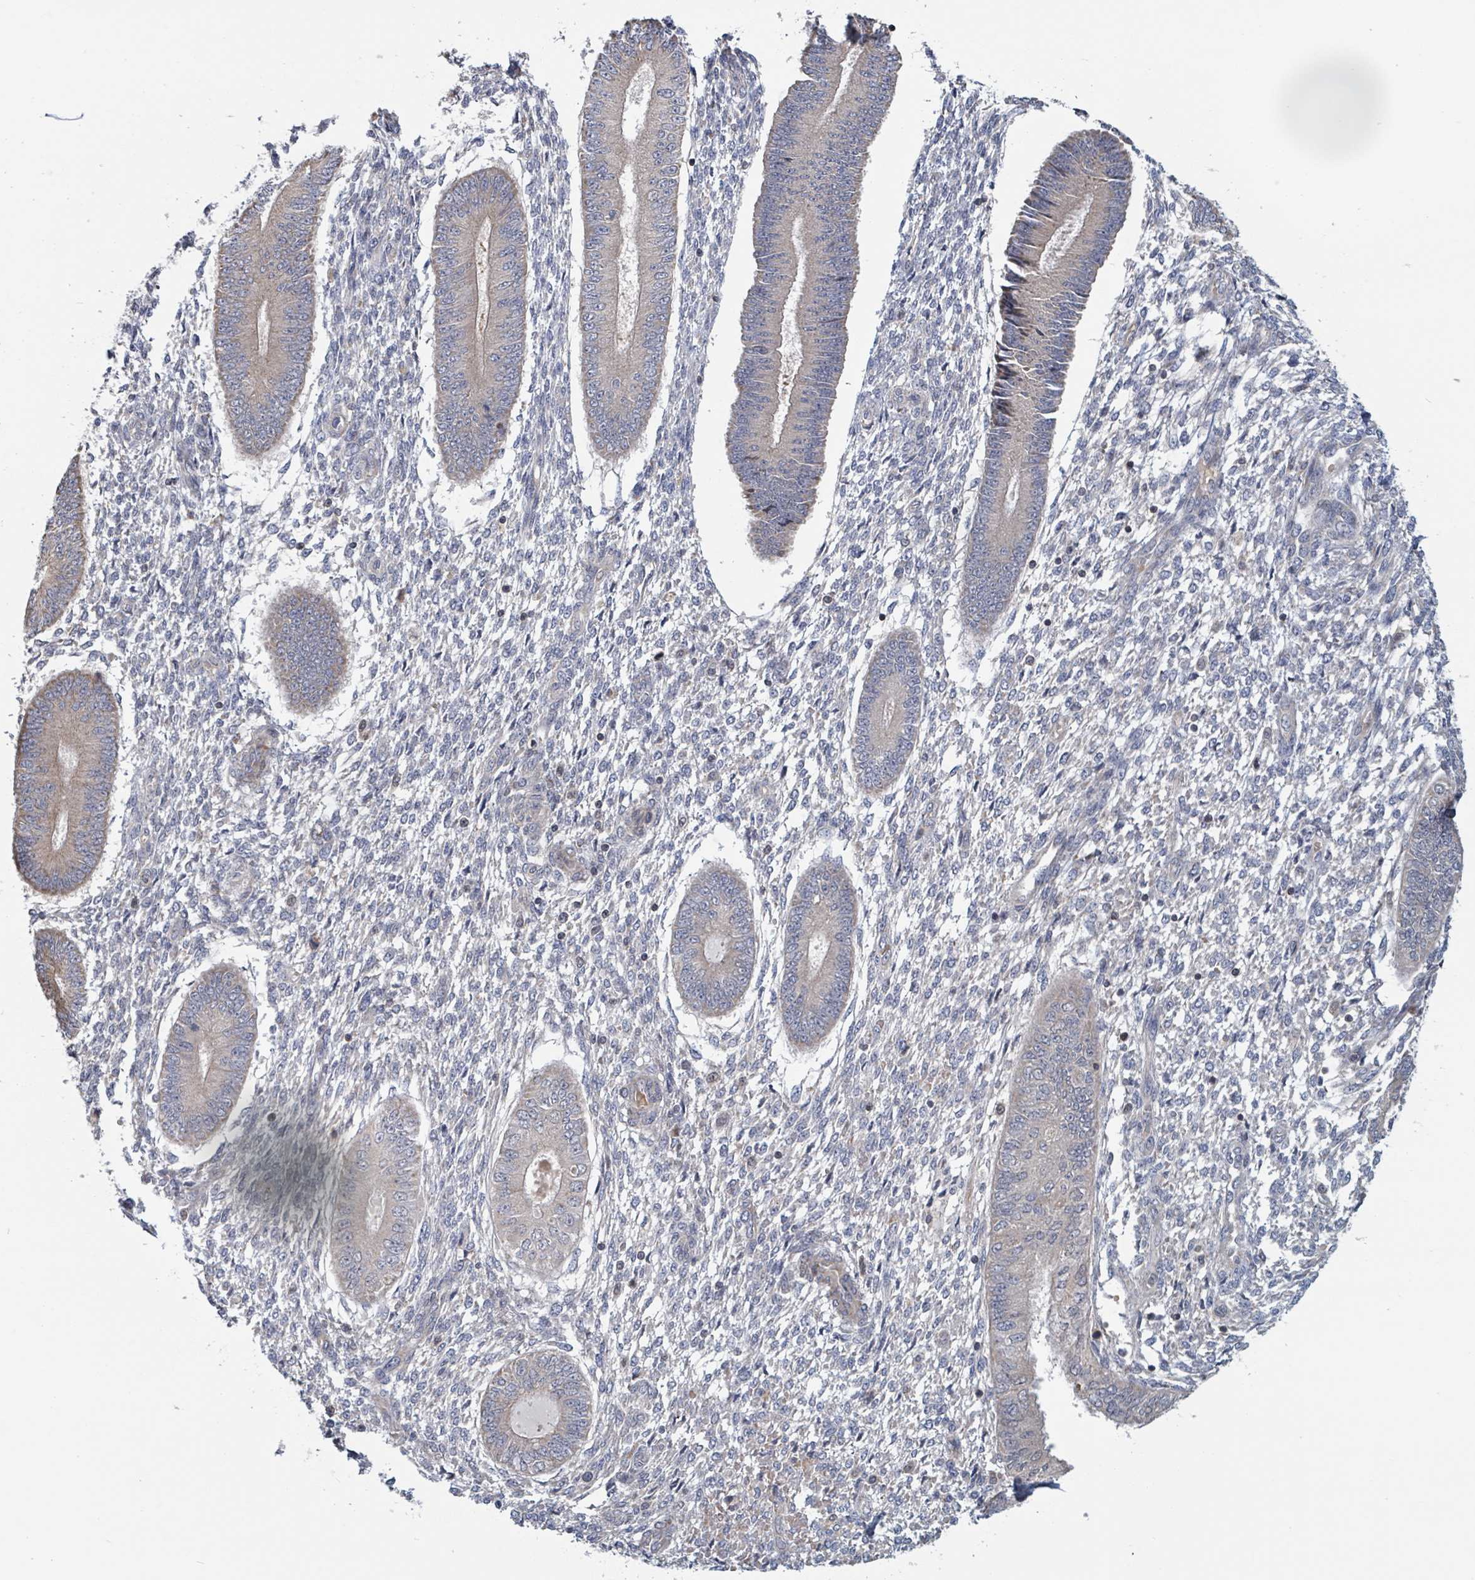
{"staining": {"intensity": "negative", "quantity": "none", "location": "none"}, "tissue": "endometrium", "cell_type": "Cells in endometrial stroma", "image_type": "normal", "snomed": [{"axis": "morphology", "description": "Normal tissue, NOS"}, {"axis": "topography", "description": "Endometrium"}], "caption": "DAB (3,3'-diaminobenzidine) immunohistochemical staining of benign endometrium shows no significant staining in cells in endometrial stroma.", "gene": "HIVEP1", "patient": {"sex": "female", "age": 49}}